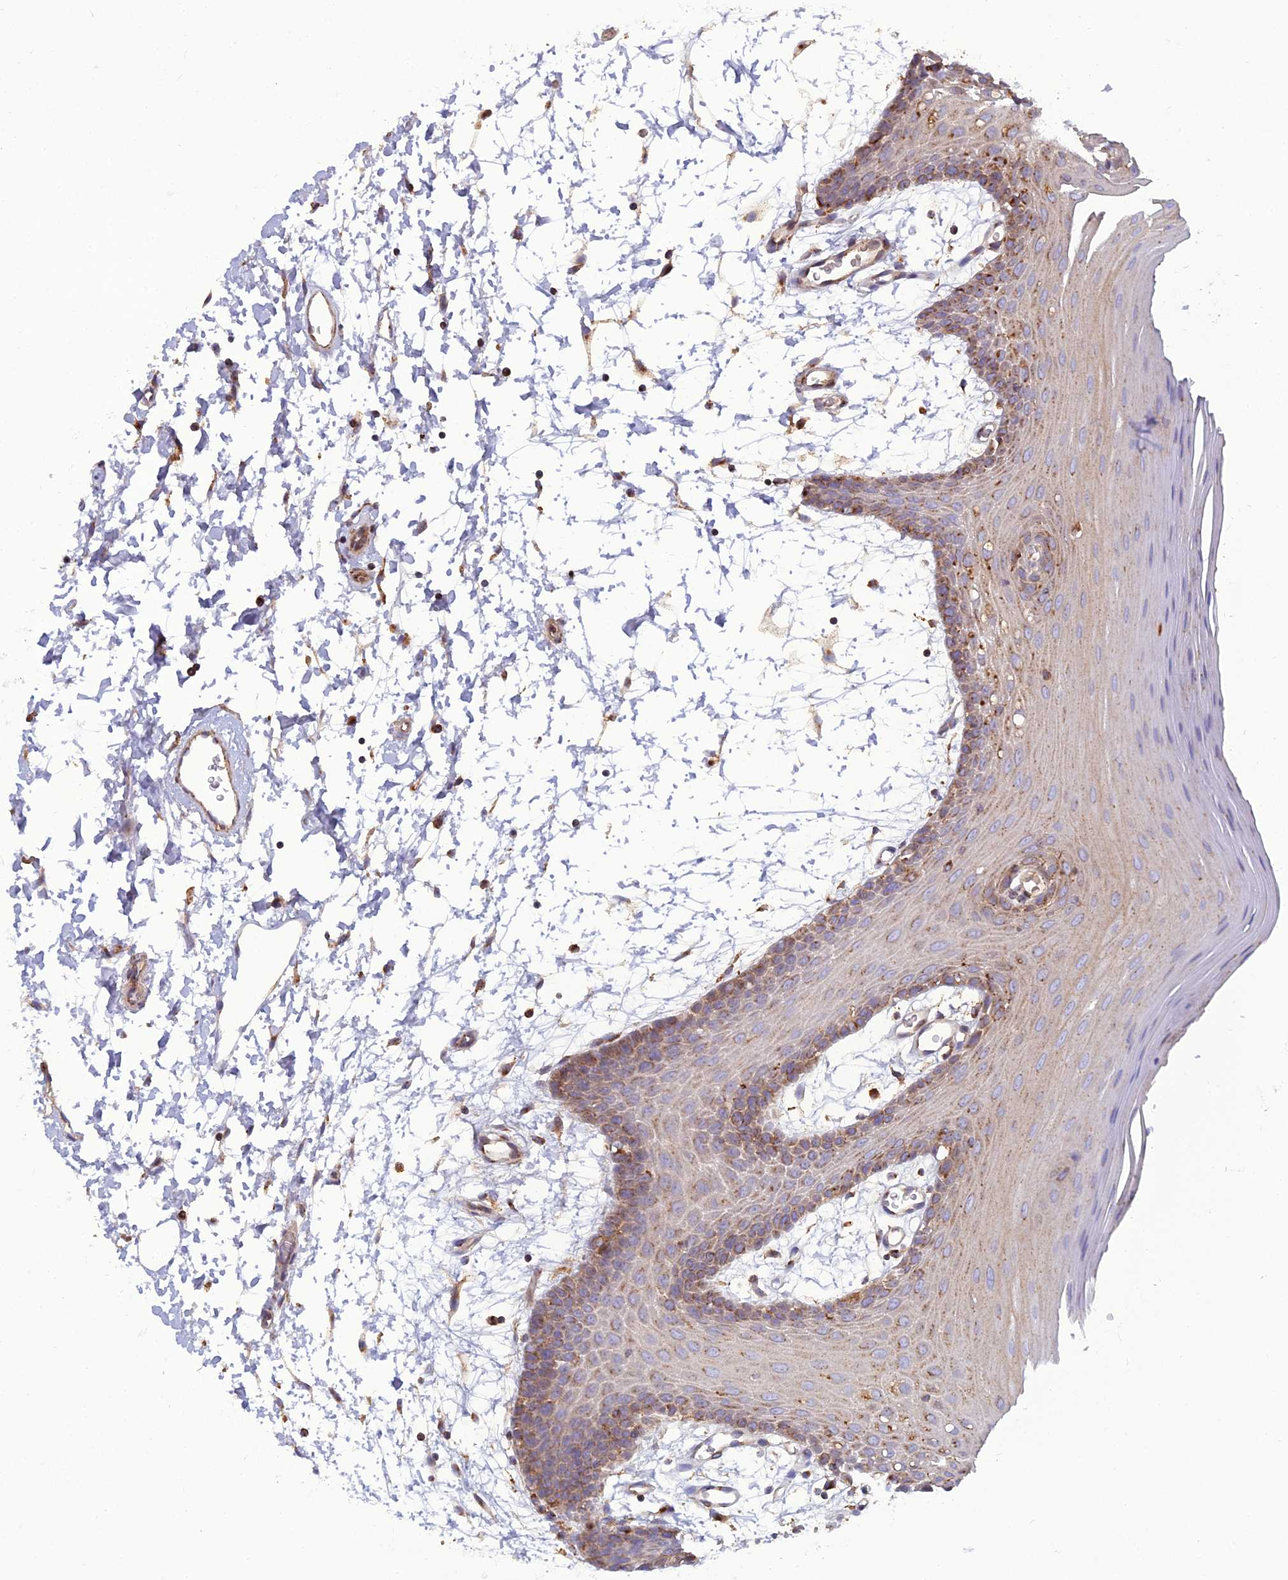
{"staining": {"intensity": "weak", "quantity": "25%-75%", "location": "cytoplasmic/membranous"}, "tissue": "oral mucosa", "cell_type": "Squamous epithelial cells", "image_type": "normal", "snomed": [{"axis": "morphology", "description": "Normal tissue, NOS"}, {"axis": "topography", "description": "Skeletal muscle"}, {"axis": "topography", "description": "Oral tissue"}, {"axis": "topography", "description": "Salivary gland"}, {"axis": "topography", "description": "Peripheral nerve tissue"}], "caption": "Protein staining displays weak cytoplasmic/membranous expression in approximately 25%-75% of squamous epithelial cells in unremarkable oral mucosa.", "gene": "LNPEP", "patient": {"sex": "male", "age": 54}}